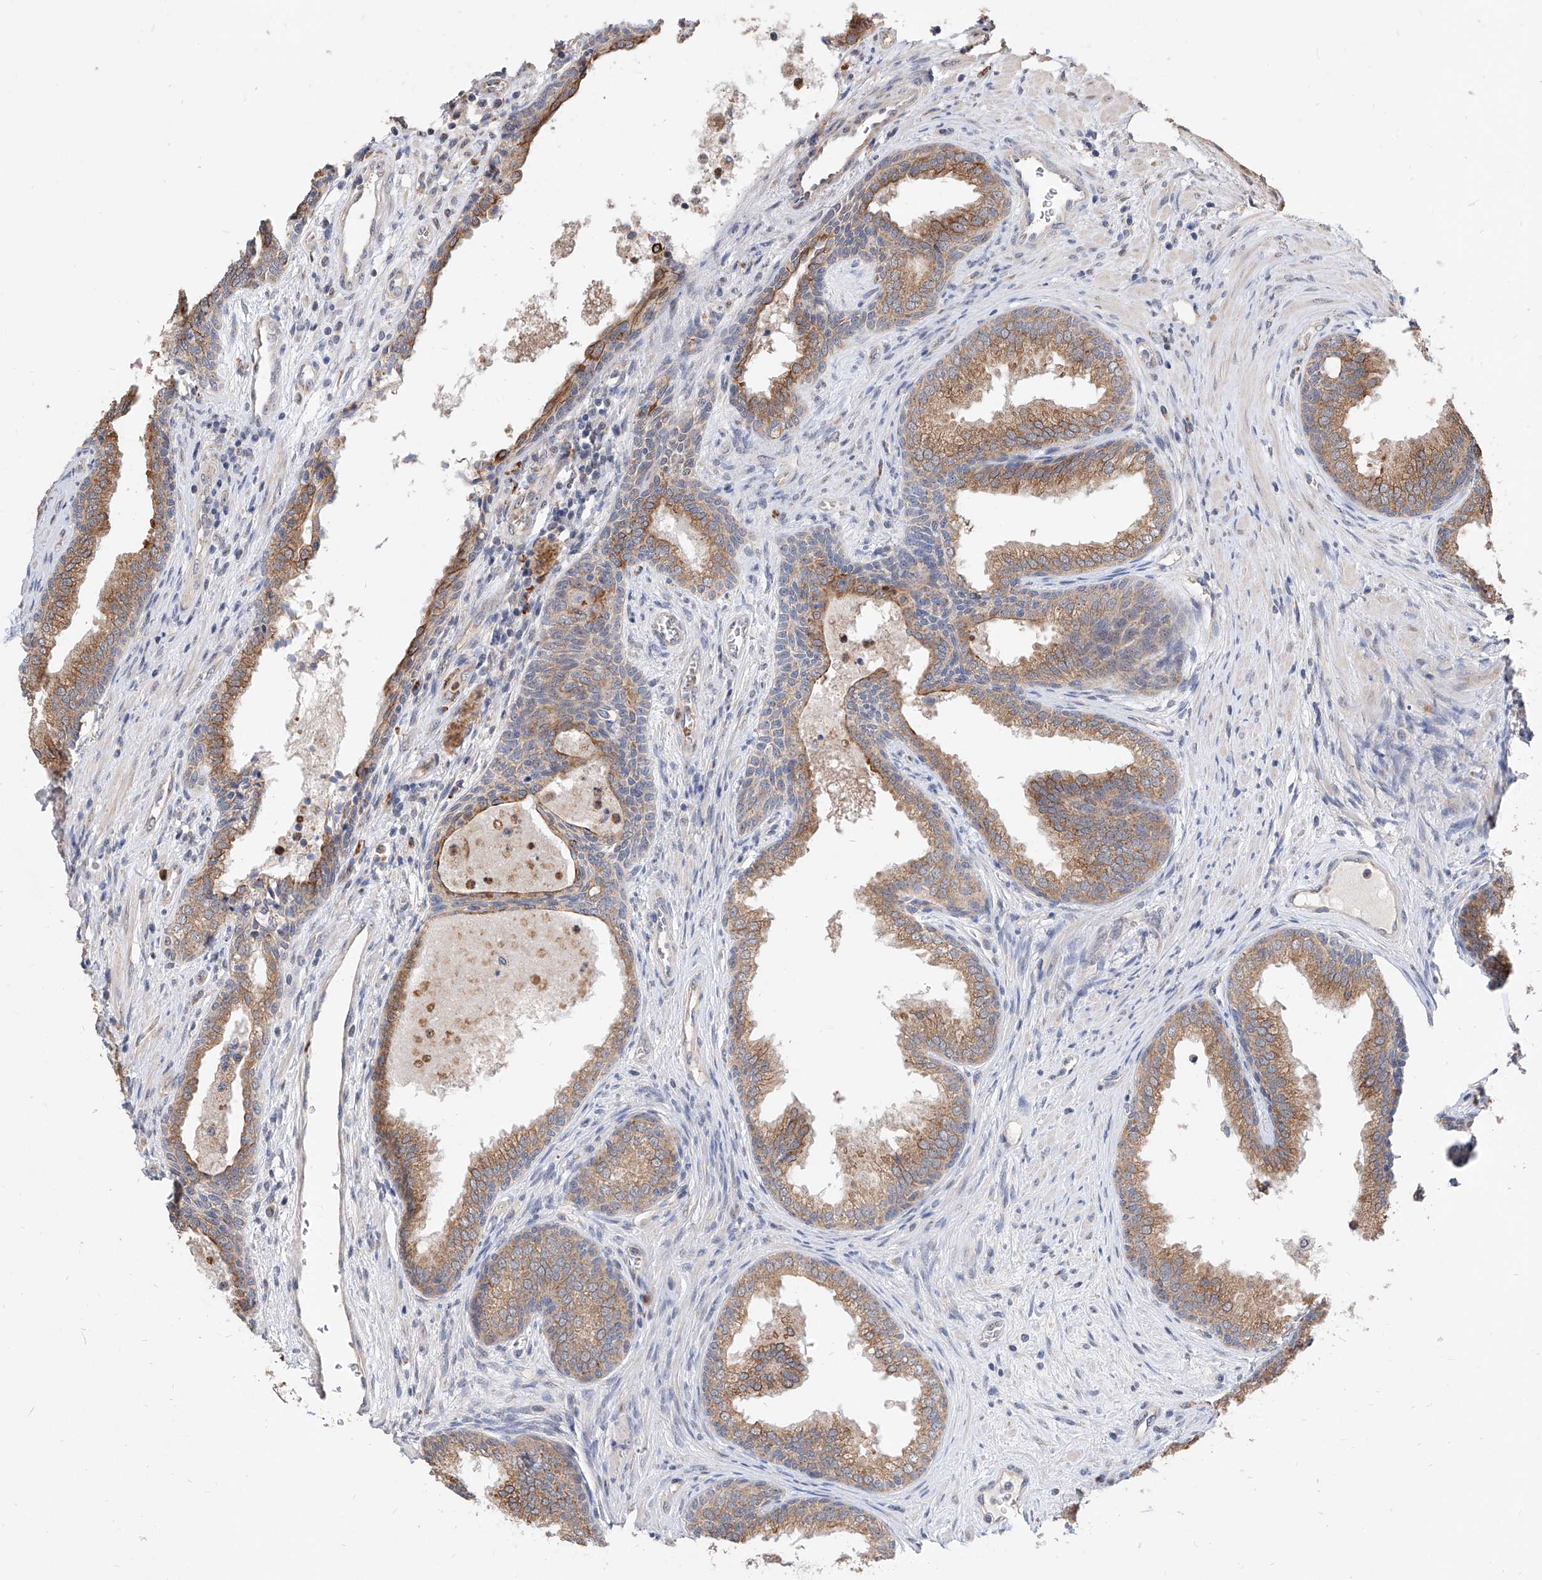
{"staining": {"intensity": "moderate", "quantity": ">75%", "location": "cytoplasmic/membranous"}, "tissue": "prostate", "cell_type": "Glandular cells", "image_type": "normal", "snomed": [{"axis": "morphology", "description": "Normal tissue, NOS"}, {"axis": "topography", "description": "Prostate"}], "caption": "A brown stain shows moderate cytoplasmic/membranous expression of a protein in glandular cells of unremarkable human prostate.", "gene": "MFSD4B", "patient": {"sex": "male", "age": 76}}